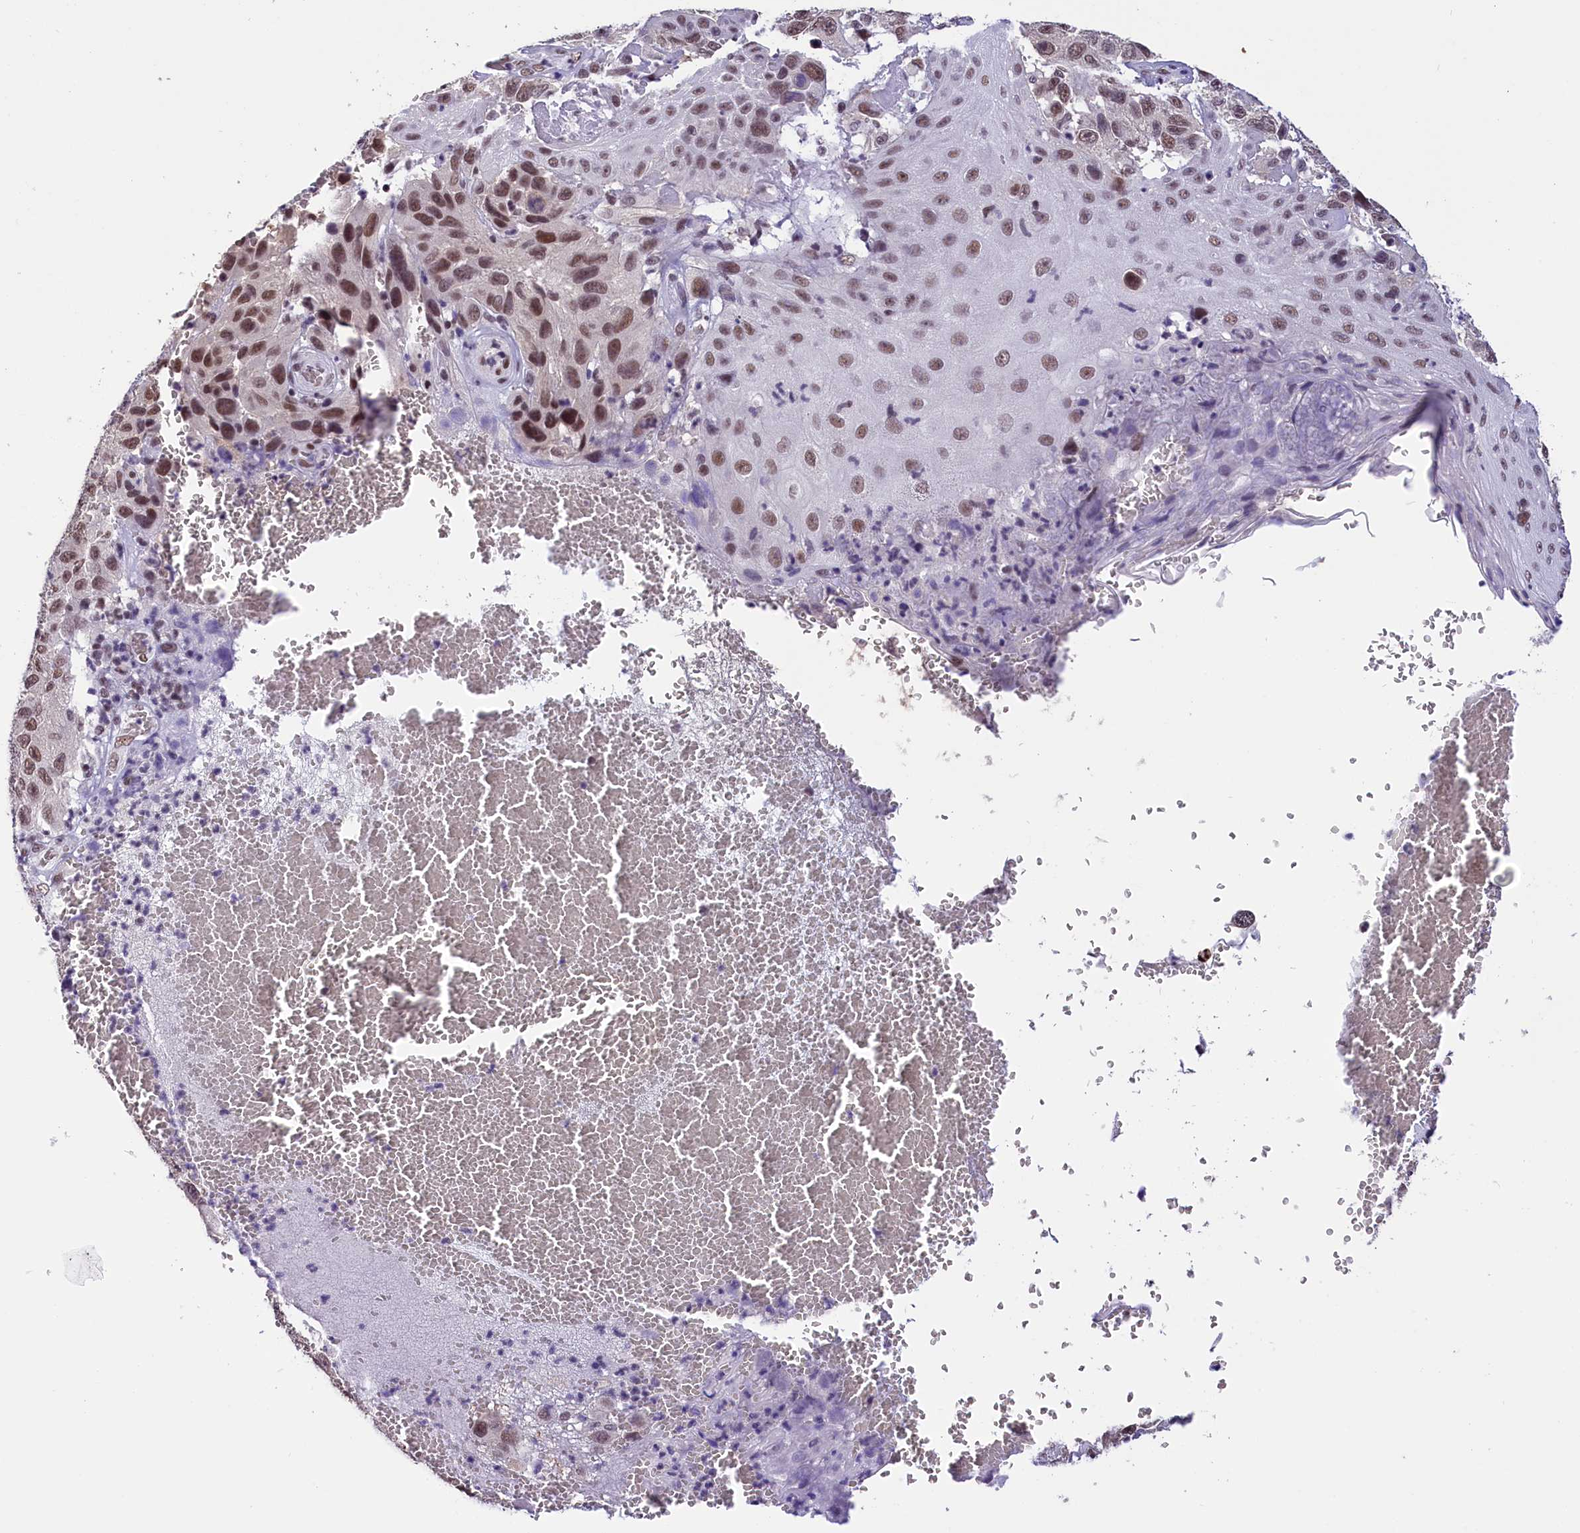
{"staining": {"intensity": "moderate", "quantity": ">75%", "location": "nuclear"}, "tissue": "melanoma", "cell_type": "Tumor cells", "image_type": "cancer", "snomed": [{"axis": "morphology", "description": "Normal tissue, NOS"}, {"axis": "morphology", "description": "Malignant melanoma, NOS"}, {"axis": "topography", "description": "Skin"}], "caption": "Melanoma stained with DAB immunohistochemistry exhibits medium levels of moderate nuclear staining in about >75% of tumor cells.", "gene": "ZC3H4", "patient": {"sex": "female", "age": 96}}